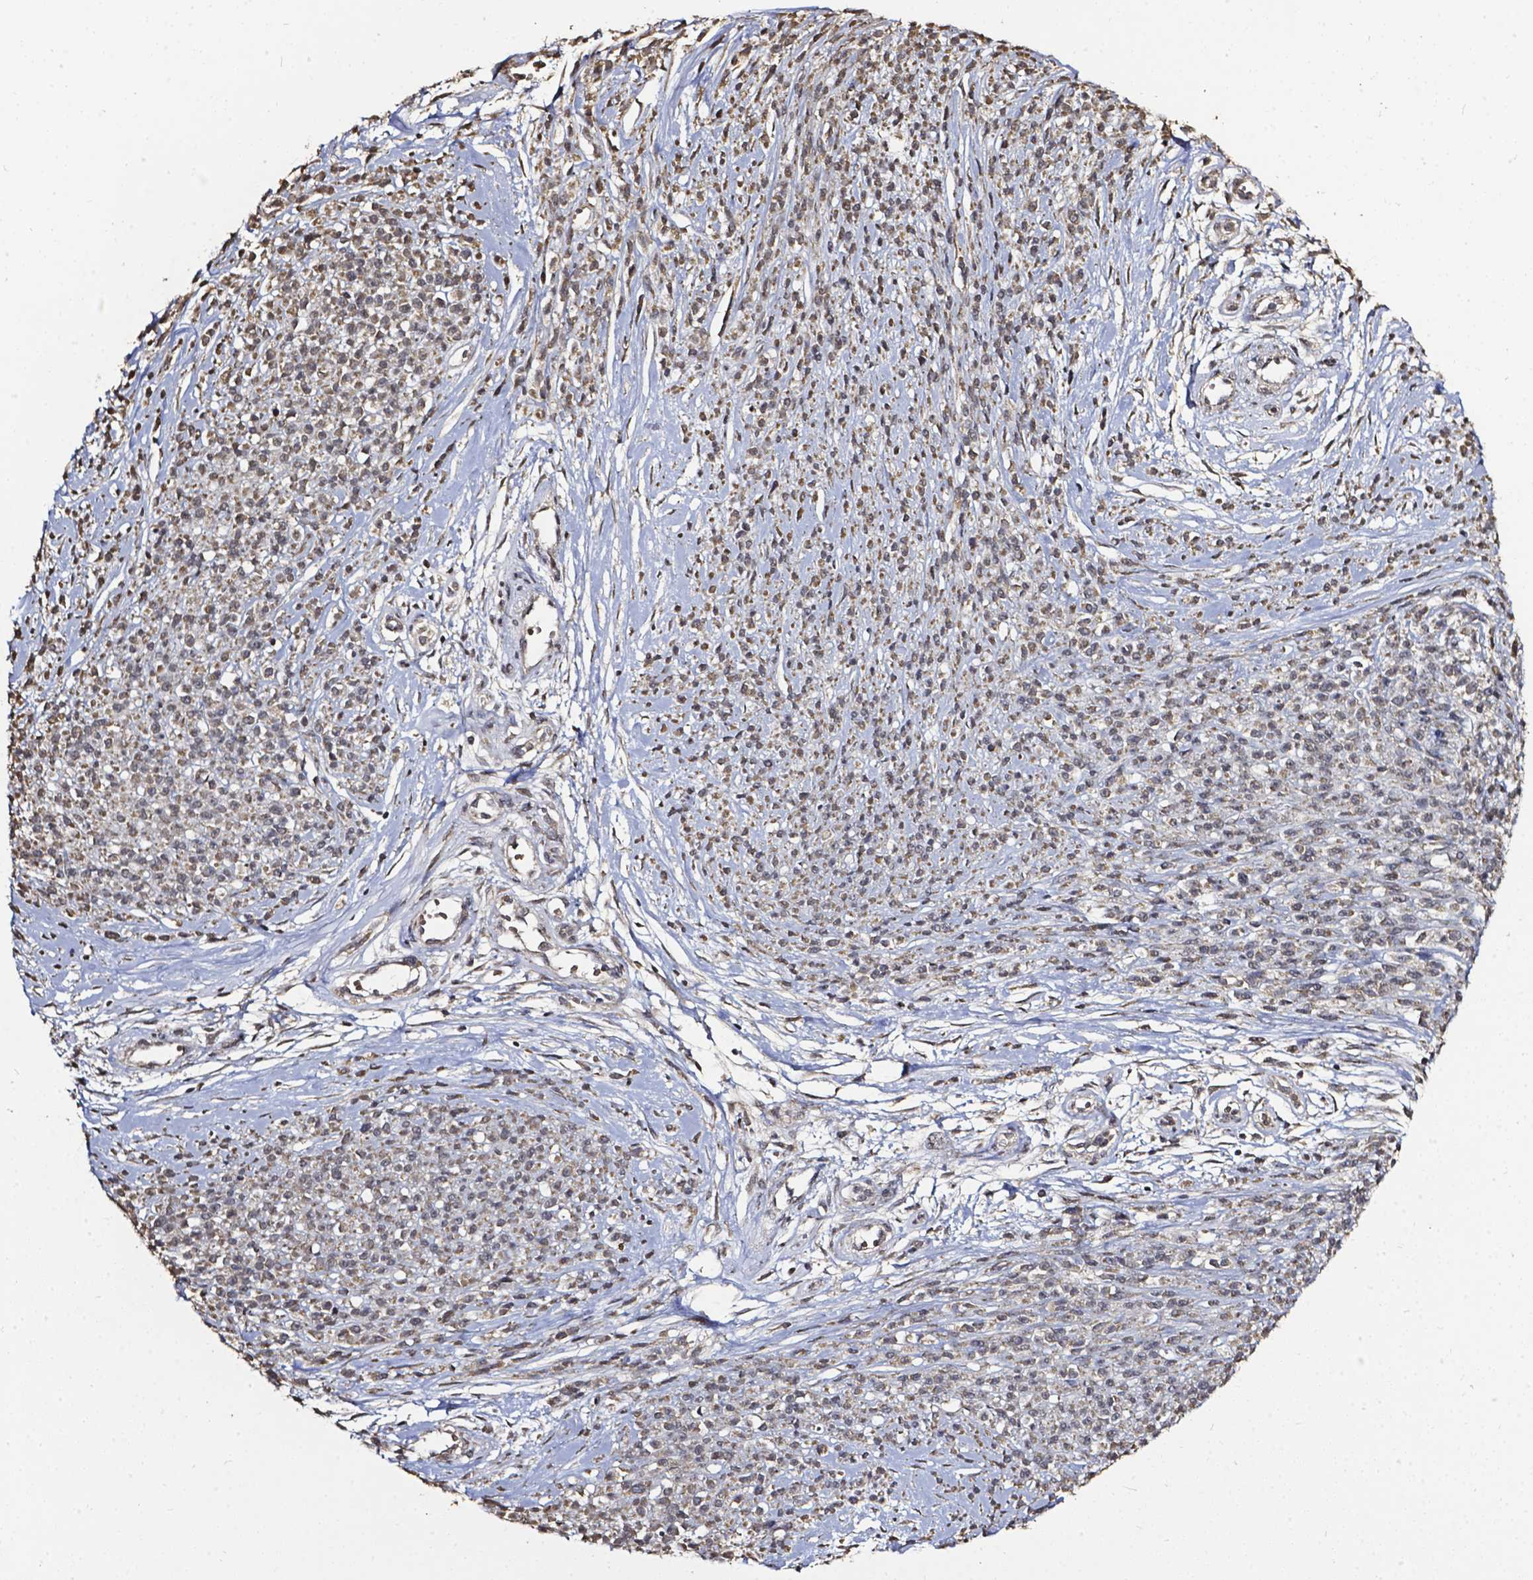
{"staining": {"intensity": "weak", "quantity": "25%-75%", "location": "cytoplasmic/membranous"}, "tissue": "melanoma", "cell_type": "Tumor cells", "image_type": "cancer", "snomed": [{"axis": "morphology", "description": "Malignant melanoma, NOS"}, {"axis": "topography", "description": "Skin"}, {"axis": "topography", "description": "Skin of trunk"}], "caption": "Approximately 25%-75% of tumor cells in human melanoma demonstrate weak cytoplasmic/membranous protein expression as visualized by brown immunohistochemical staining.", "gene": "GLRA2", "patient": {"sex": "male", "age": 74}}